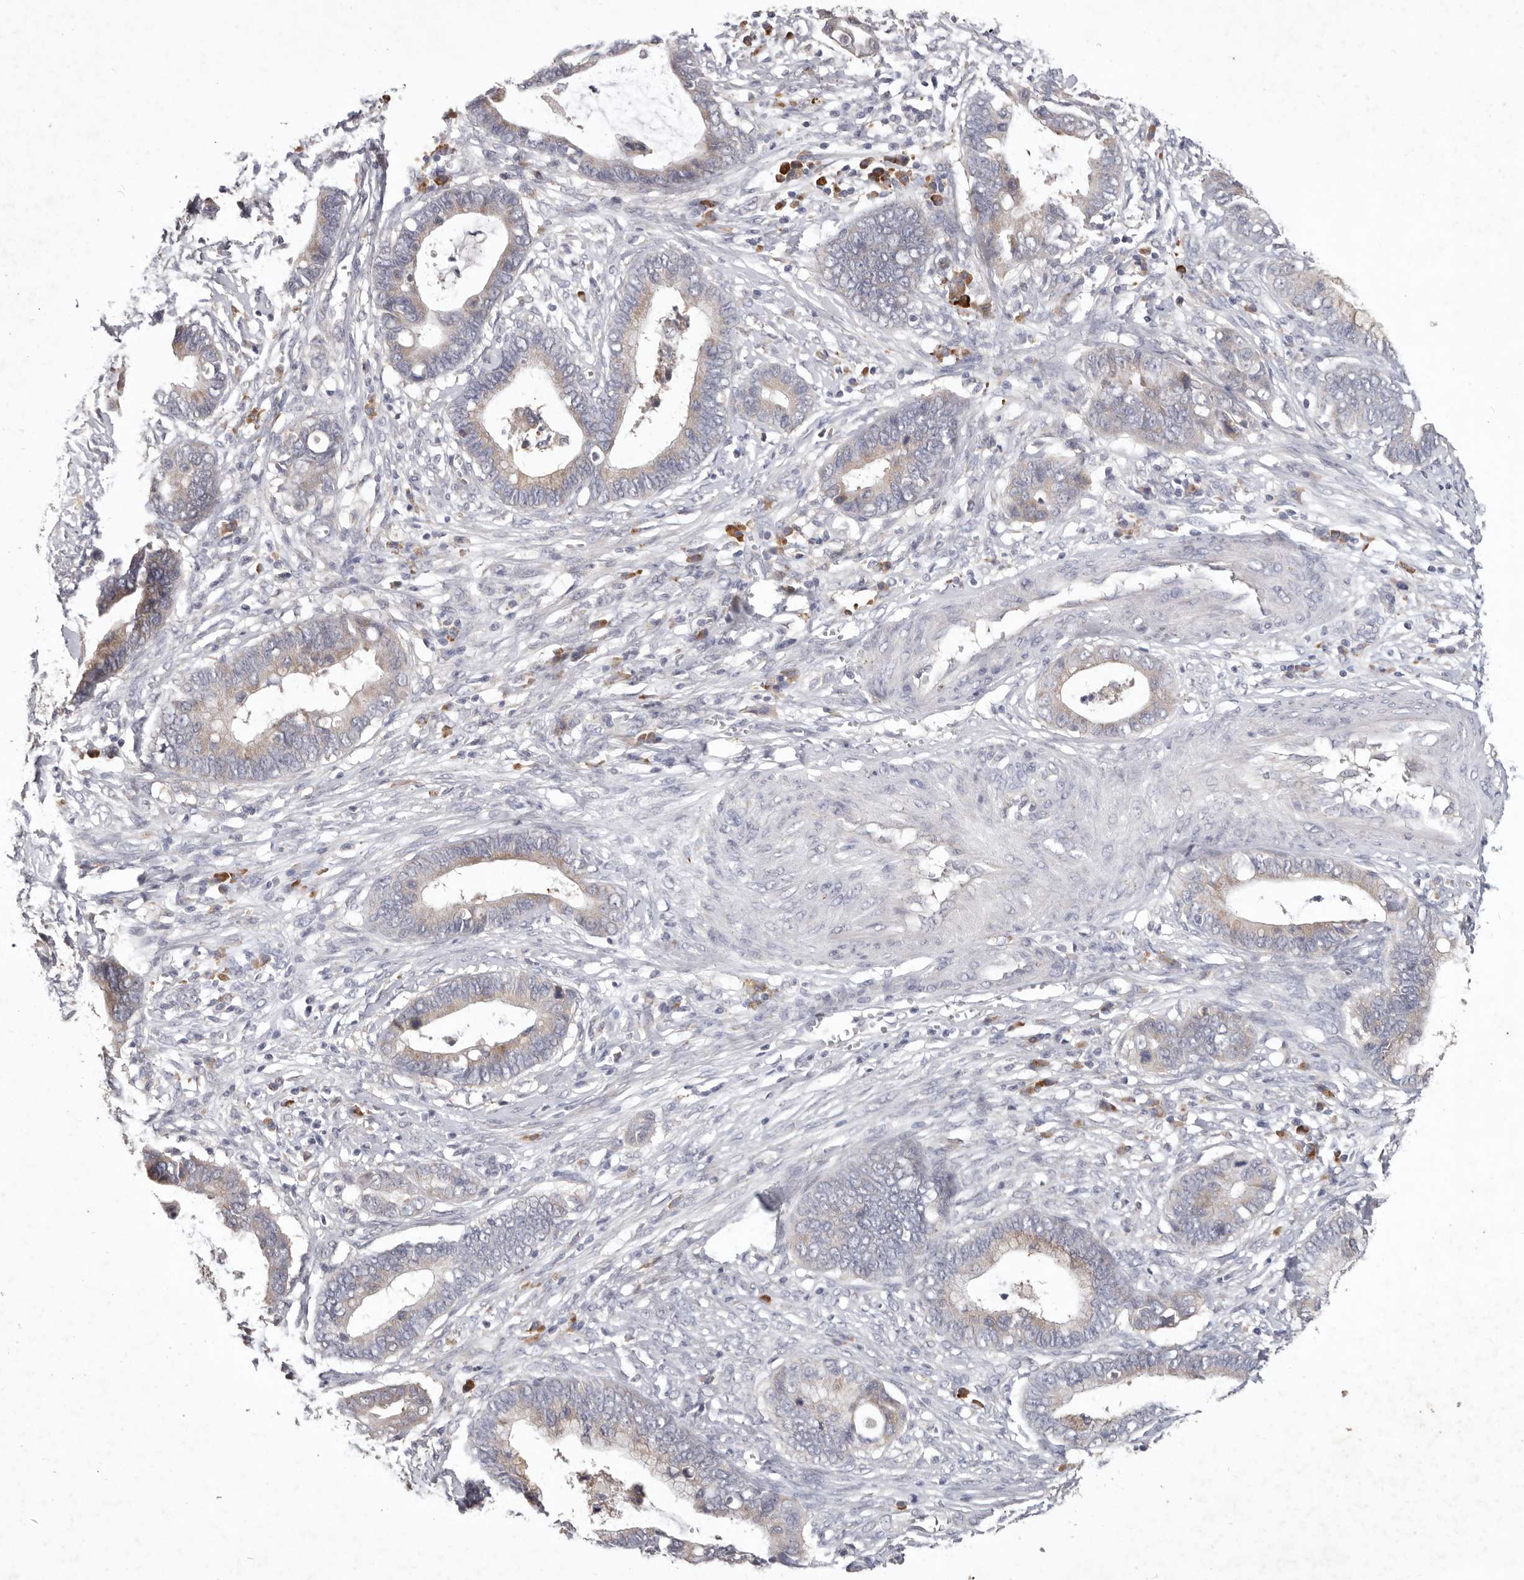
{"staining": {"intensity": "weak", "quantity": "25%-75%", "location": "cytoplasmic/membranous"}, "tissue": "cervical cancer", "cell_type": "Tumor cells", "image_type": "cancer", "snomed": [{"axis": "morphology", "description": "Adenocarcinoma, NOS"}, {"axis": "topography", "description": "Cervix"}], "caption": "Protein analysis of adenocarcinoma (cervical) tissue displays weak cytoplasmic/membranous expression in approximately 25%-75% of tumor cells.", "gene": "WDR77", "patient": {"sex": "female", "age": 44}}